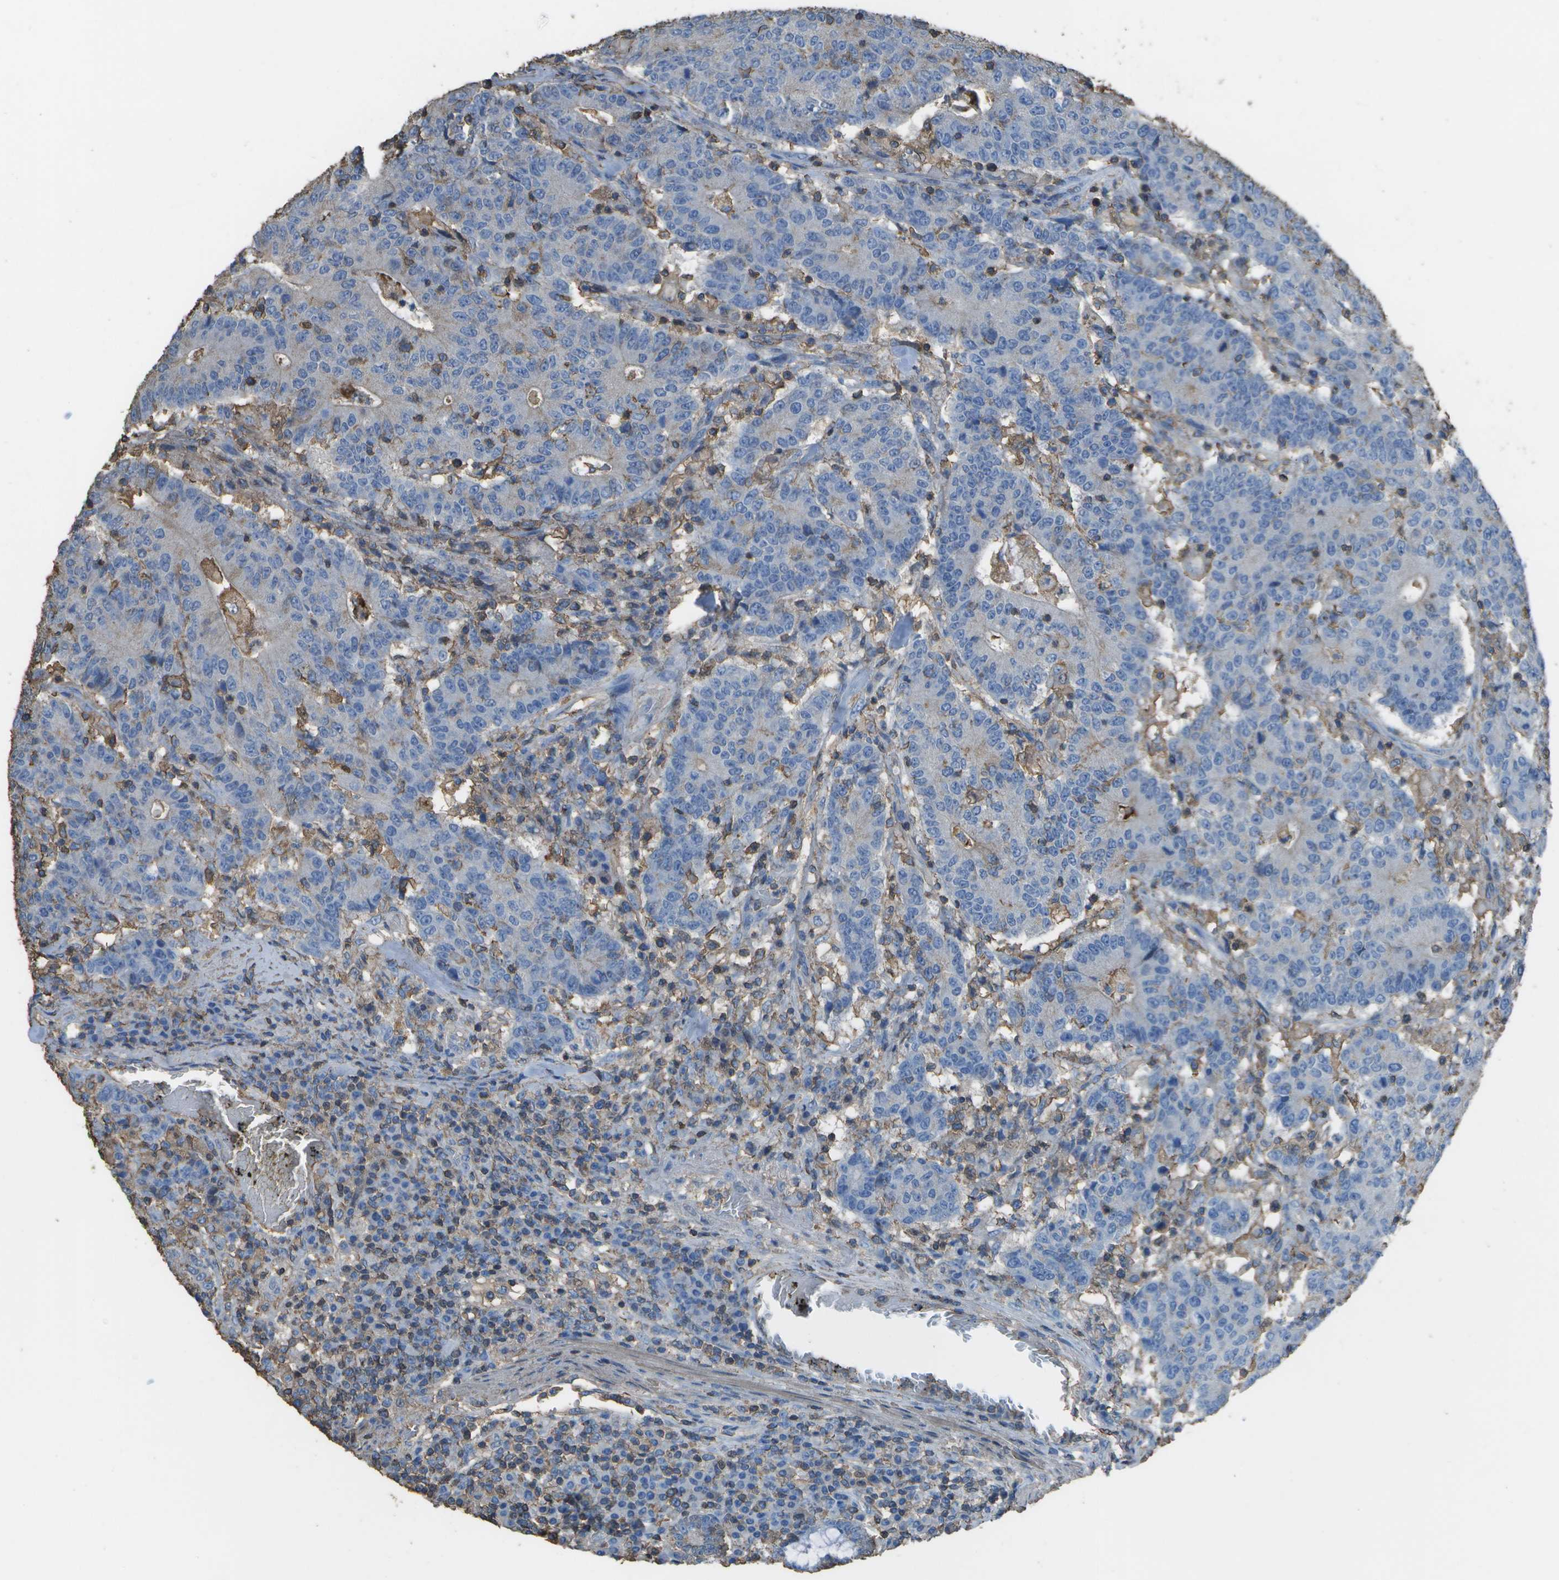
{"staining": {"intensity": "negative", "quantity": "none", "location": "none"}, "tissue": "colorectal cancer", "cell_type": "Tumor cells", "image_type": "cancer", "snomed": [{"axis": "morphology", "description": "Normal tissue, NOS"}, {"axis": "morphology", "description": "Adenocarcinoma, NOS"}, {"axis": "topography", "description": "Colon"}], "caption": "There is no significant expression in tumor cells of colorectal adenocarcinoma.", "gene": "CYP4F11", "patient": {"sex": "female", "age": 75}}